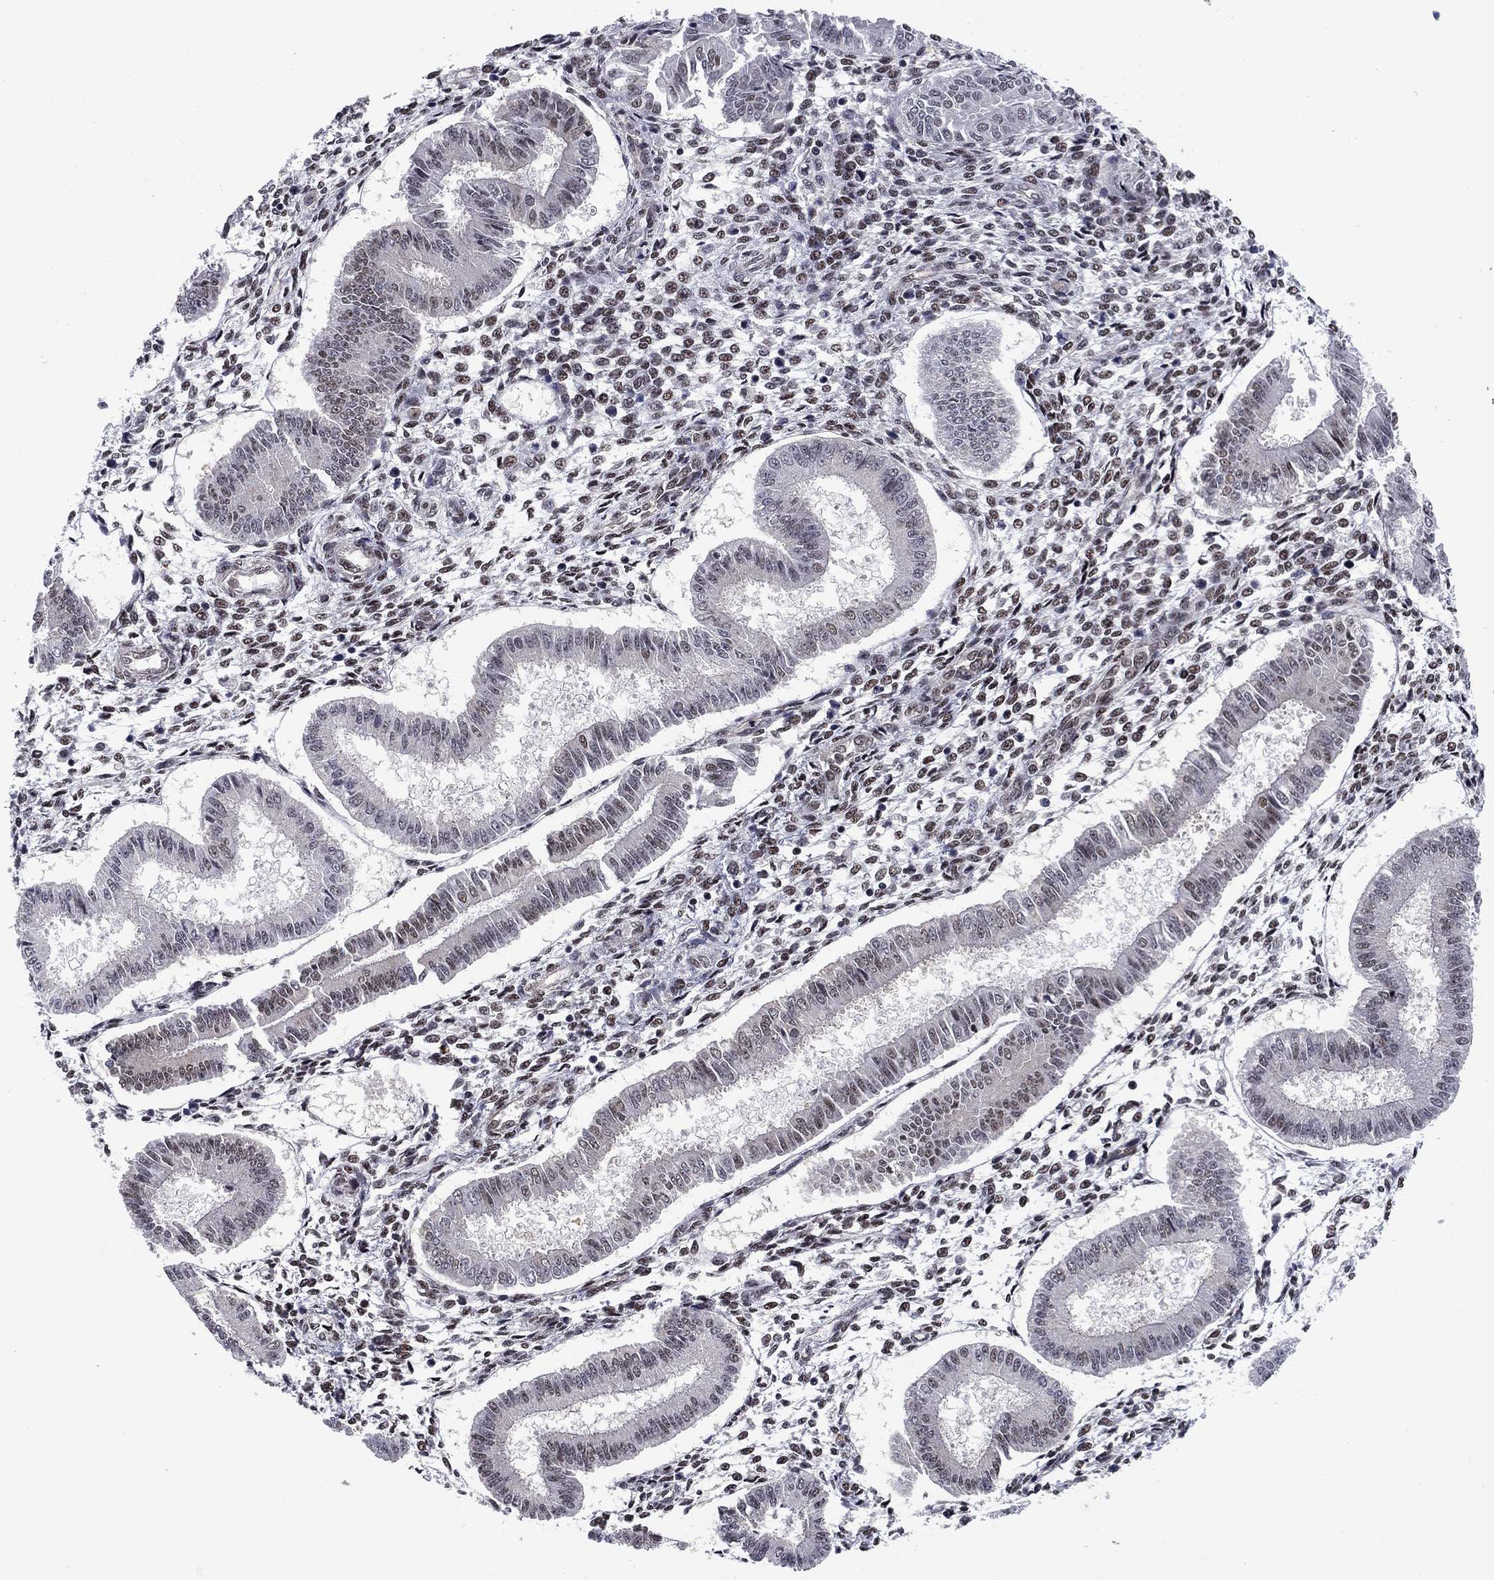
{"staining": {"intensity": "strong", "quantity": ">75%", "location": "nuclear"}, "tissue": "endometrium", "cell_type": "Cells in endometrial stroma", "image_type": "normal", "snomed": [{"axis": "morphology", "description": "Normal tissue, NOS"}, {"axis": "topography", "description": "Endometrium"}], "caption": "Cells in endometrial stroma exhibit high levels of strong nuclear positivity in about >75% of cells in unremarkable endometrium.", "gene": "RPRD1B", "patient": {"sex": "female", "age": 43}}